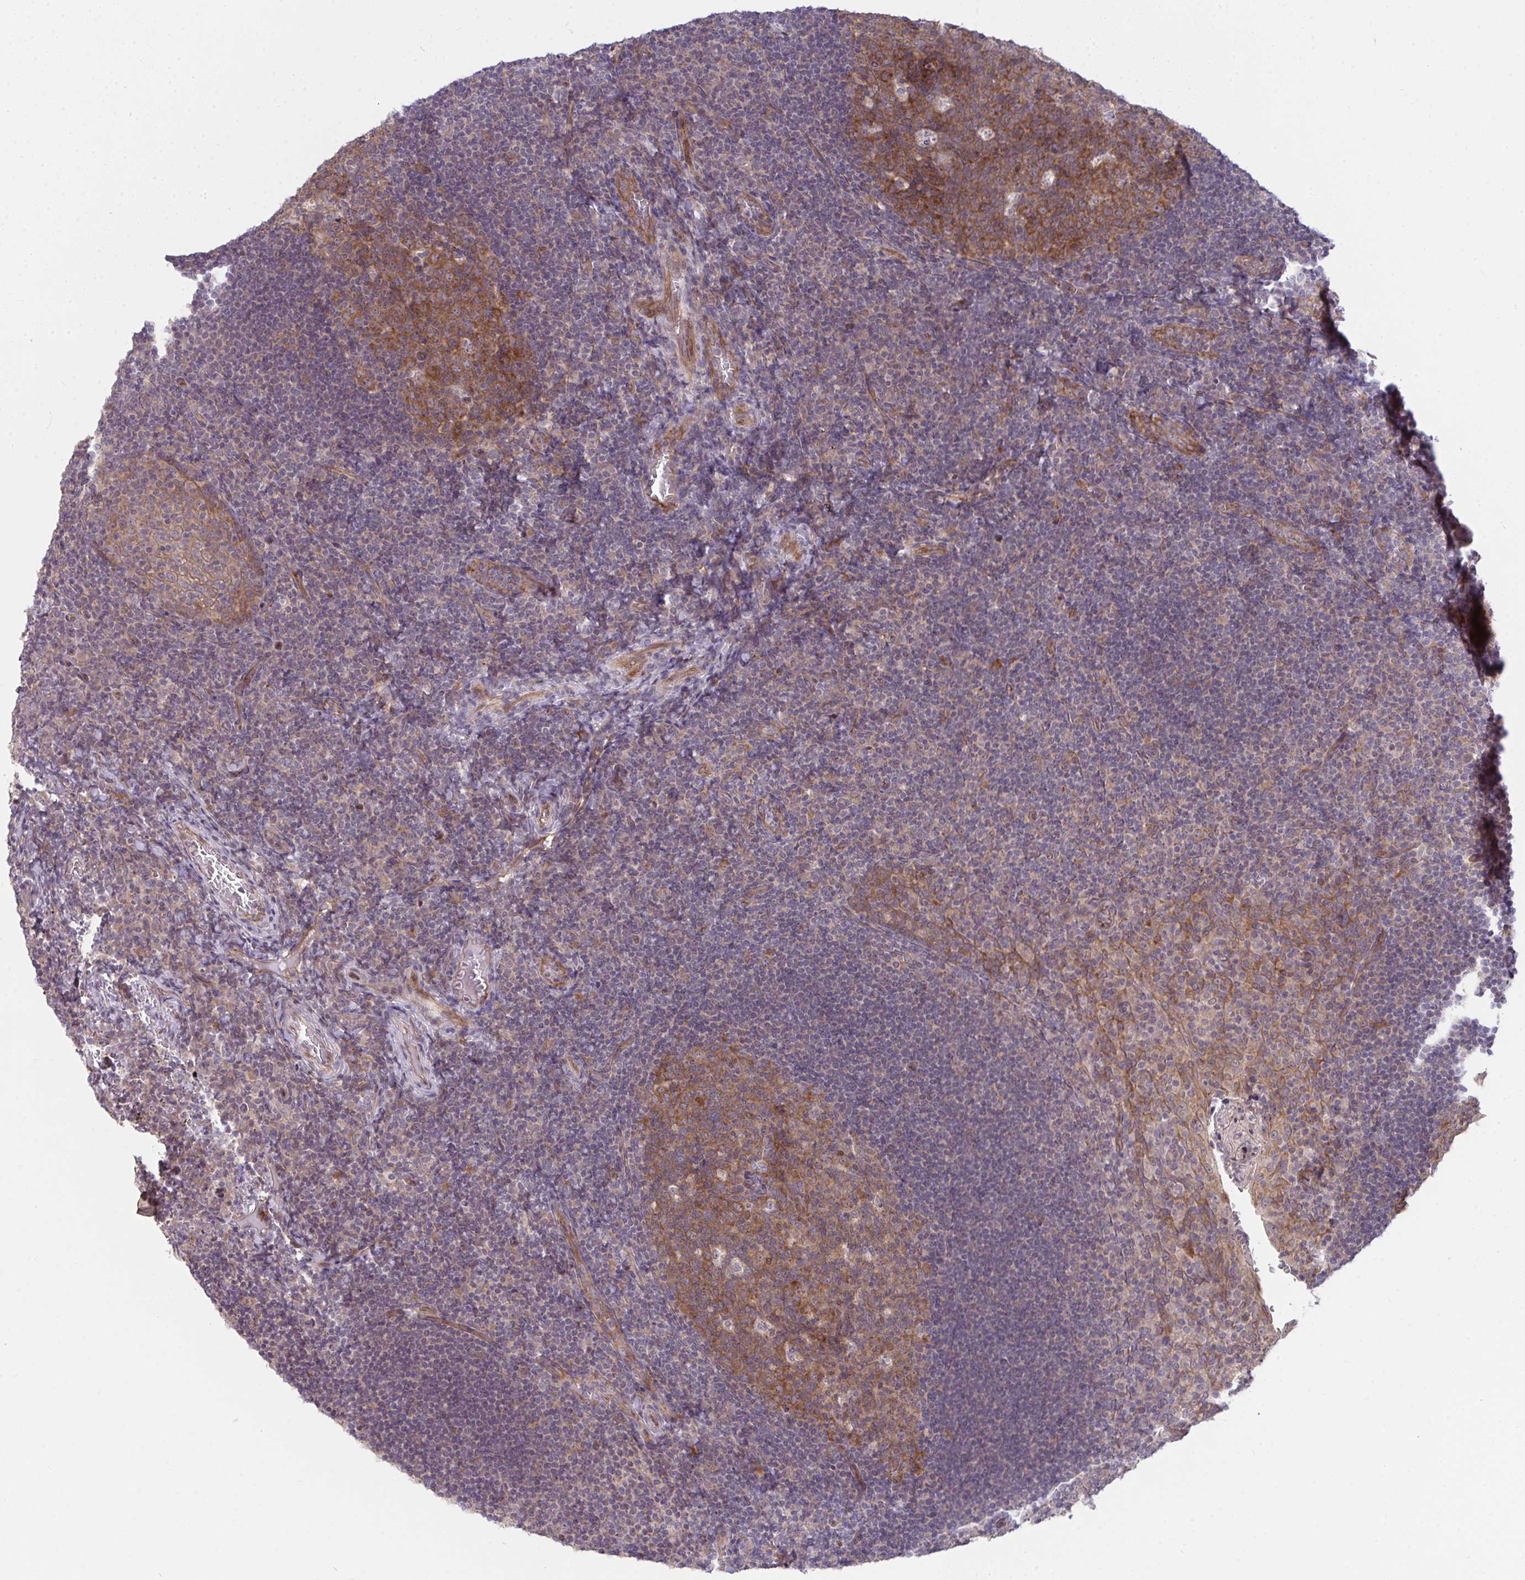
{"staining": {"intensity": "moderate", "quantity": "25%-75%", "location": "cytoplasmic/membranous"}, "tissue": "tonsil", "cell_type": "Germinal center cells", "image_type": "normal", "snomed": [{"axis": "morphology", "description": "Normal tissue, NOS"}, {"axis": "topography", "description": "Tonsil"}], "caption": "Unremarkable tonsil shows moderate cytoplasmic/membranous staining in about 25%-75% of germinal center cells.", "gene": "CASP9", "patient": {"sex": "male", "age": 17}}